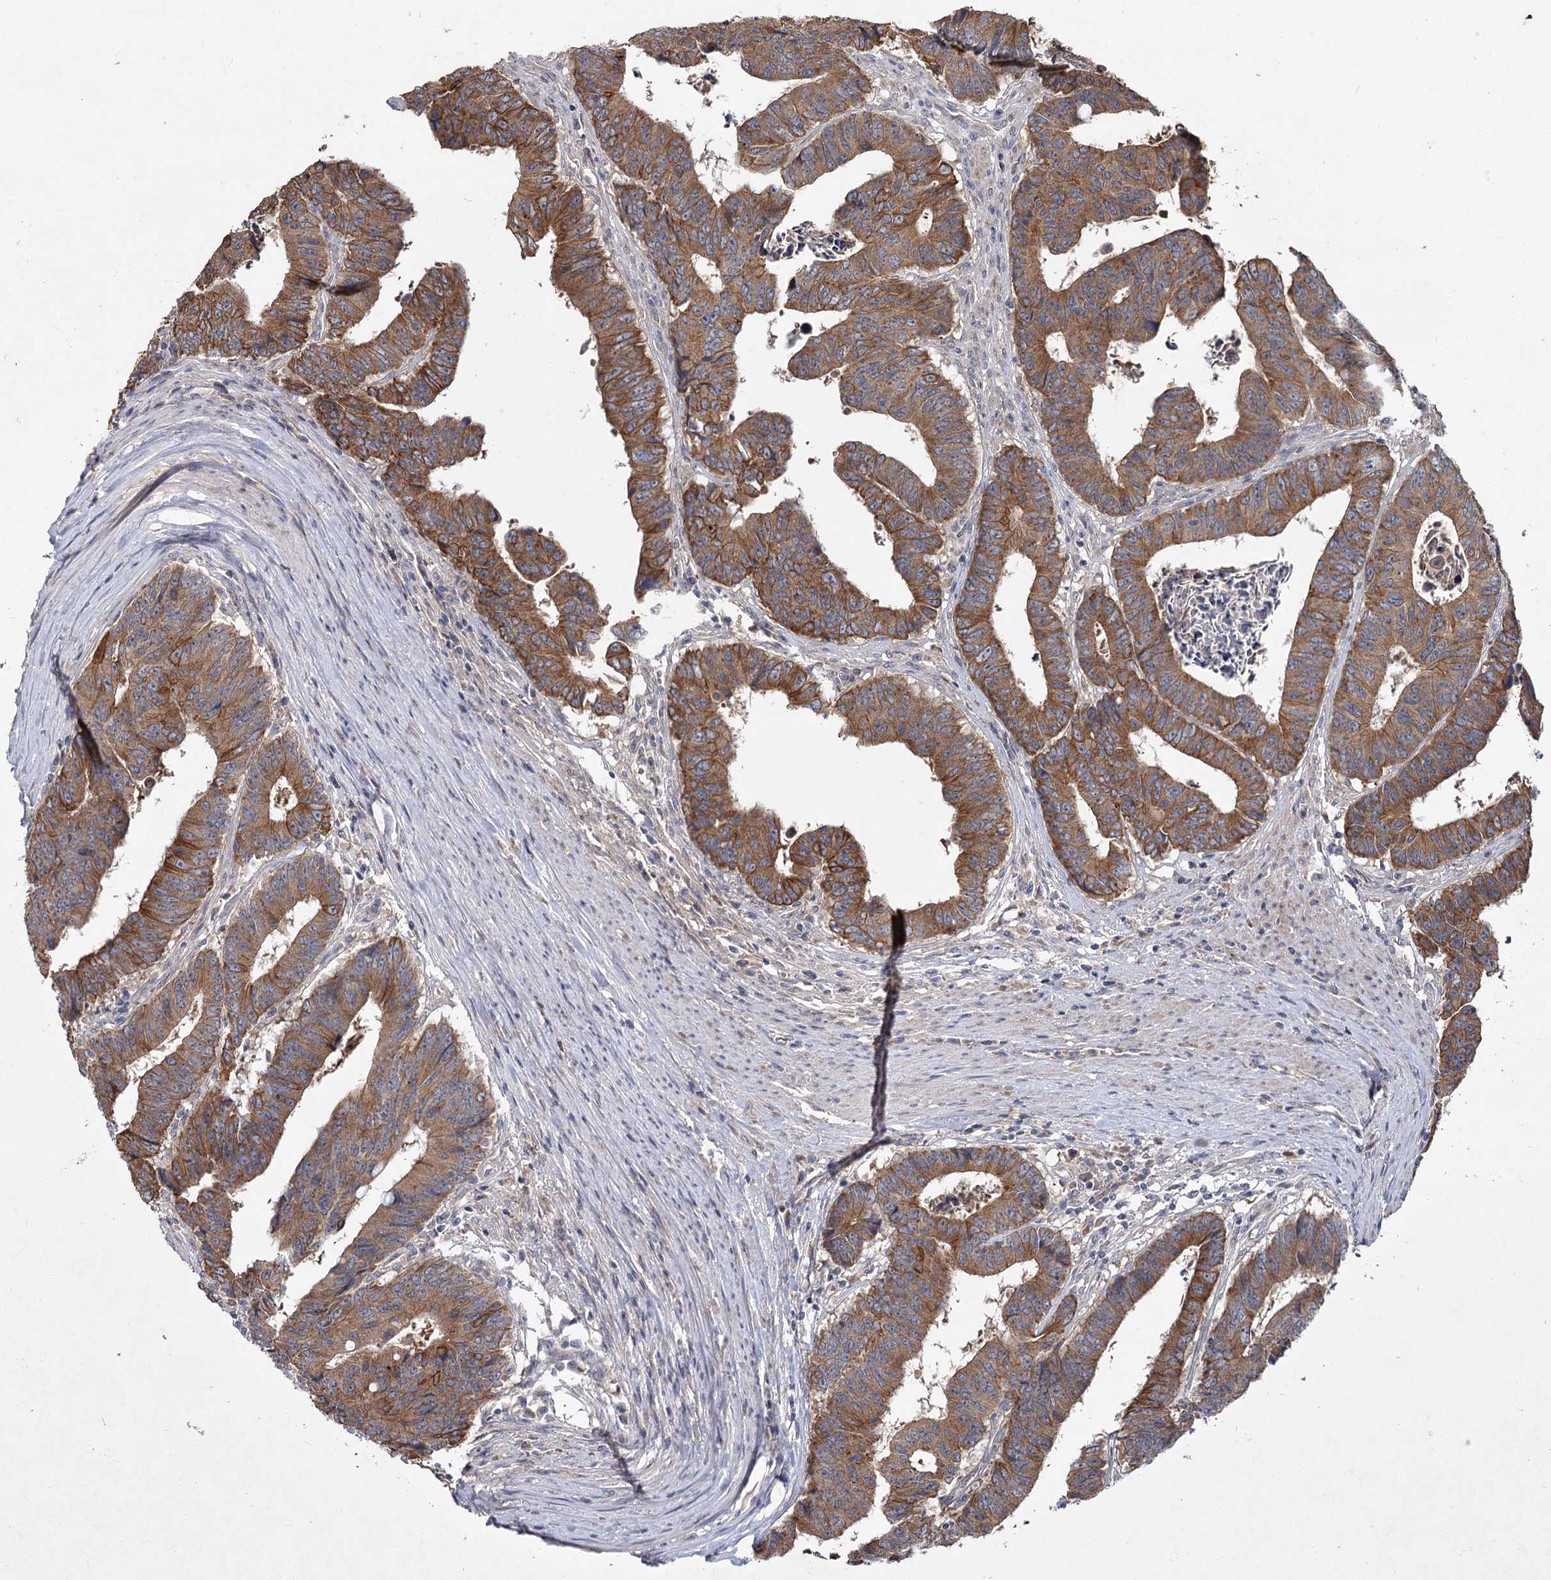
{"staining": {"intensity": "moderate", "quantity": ">75%", "location": "cytoplasmic/membranous"}, "tissue": "colorectal cancer", "cell_type": "Tumor cells", "image_type": "cancer", "snomed": [{"axis": "morphology", "description": "Adenocarcinoma, NOS"}, {"axis": "topography", "description": "Rectum"}], "caption": "Colorectal adenocarcinoma stained with a brown dye displays moderate cytoplasmic/membranous positive staining in approximately >75% of tumor cells.", "gene": "MFN1", "patient": {"sex": "male", "age": 84}}